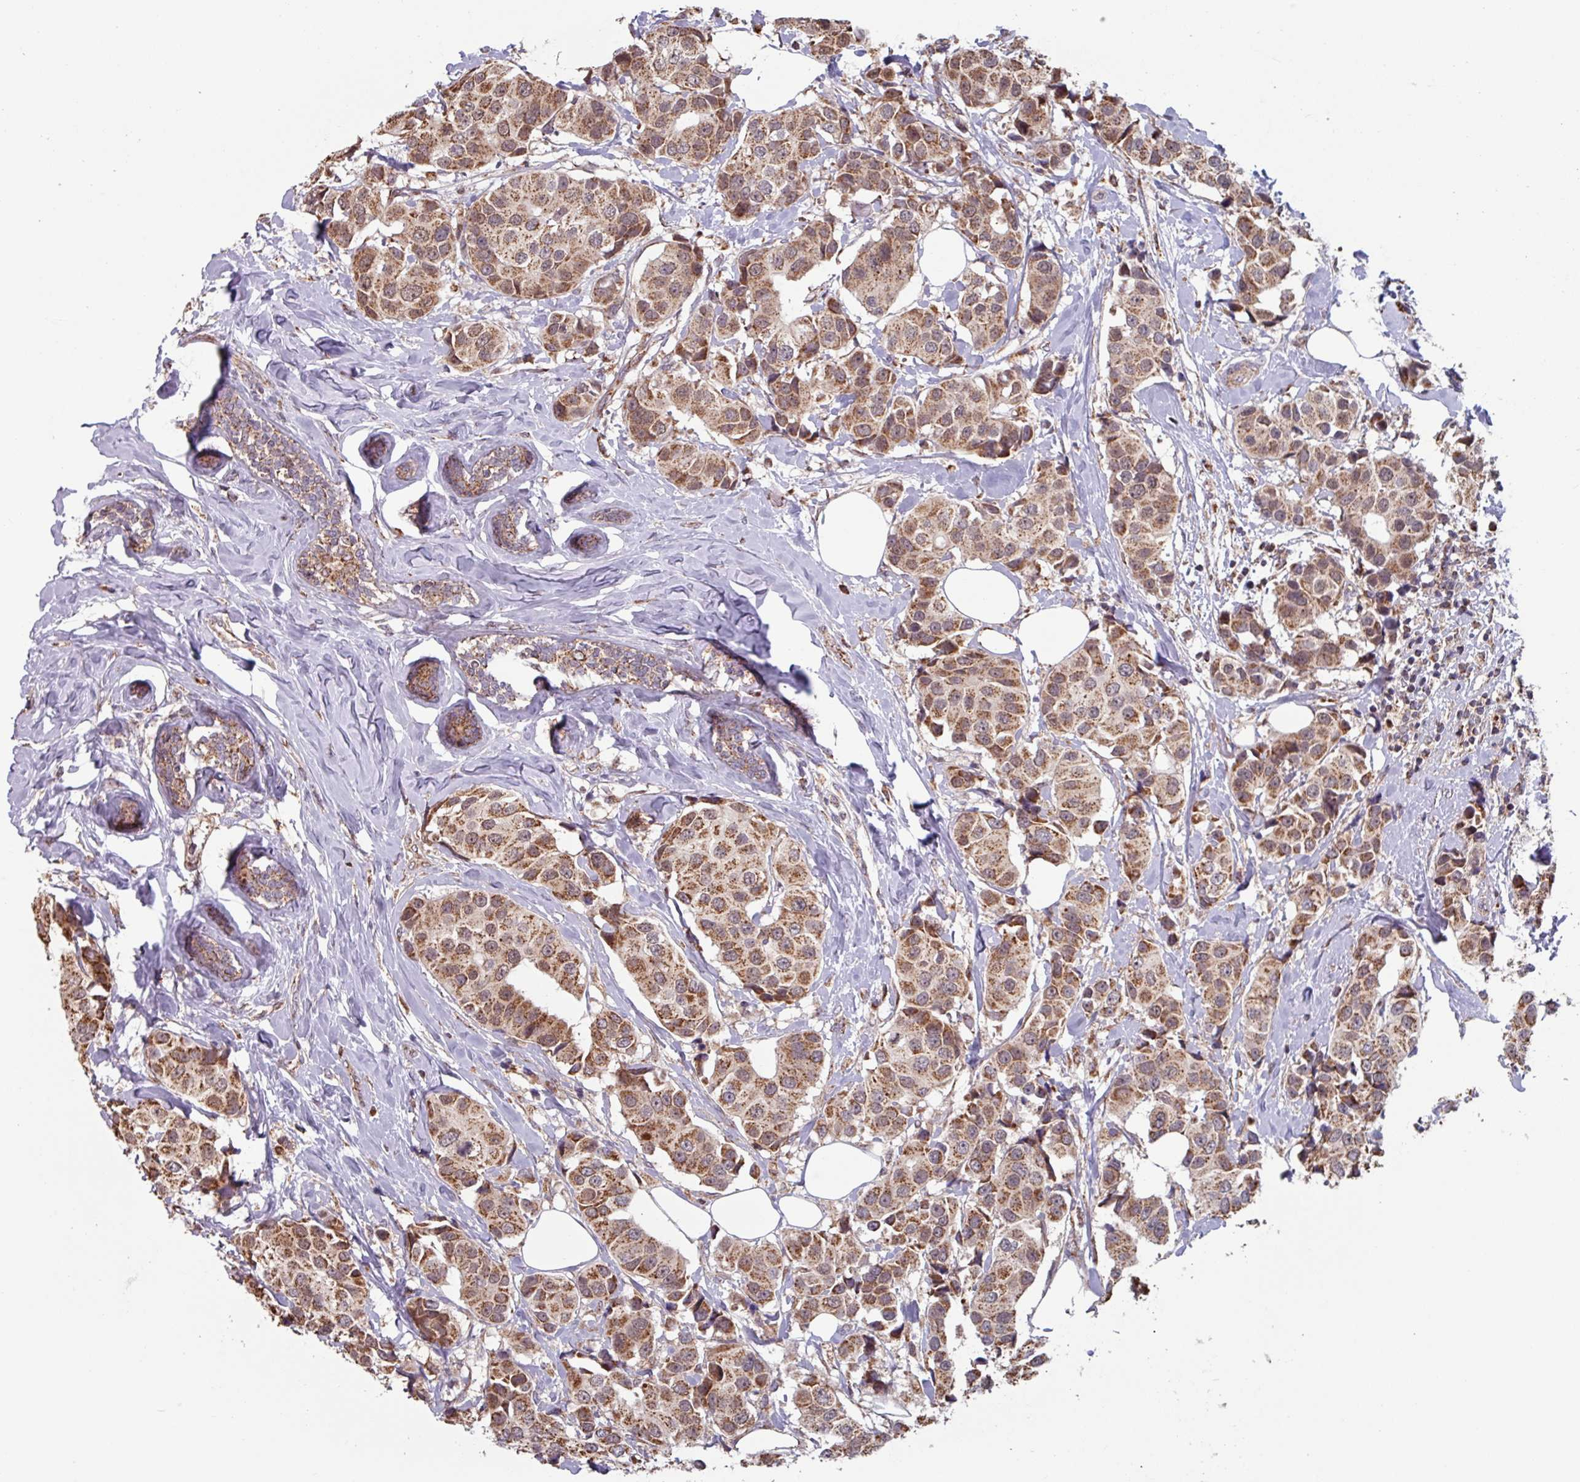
{"staining": {"intensity": "moderate", "quantity": ">75%", "location": "cytoplasmic/membranous"}, "tissue": "breast cancer", "cell_type": "Tumor cells", "image_type": "cancer", "snomed": [{"axis": "morphology", "description": "Normal tissue, NOS"}, {"axis": "morphology", "description": "Duct carcinoma"}, {"axis": "topography", "description": "Breast"}], "caption": "Moderate cytoplasmic/membranous protein positivity is present in approximately >75% of tumor cells in invasive ductal carcinoma (breast).", "gene": "COX7C", "patient": {"sex": "female", "age": 39}}